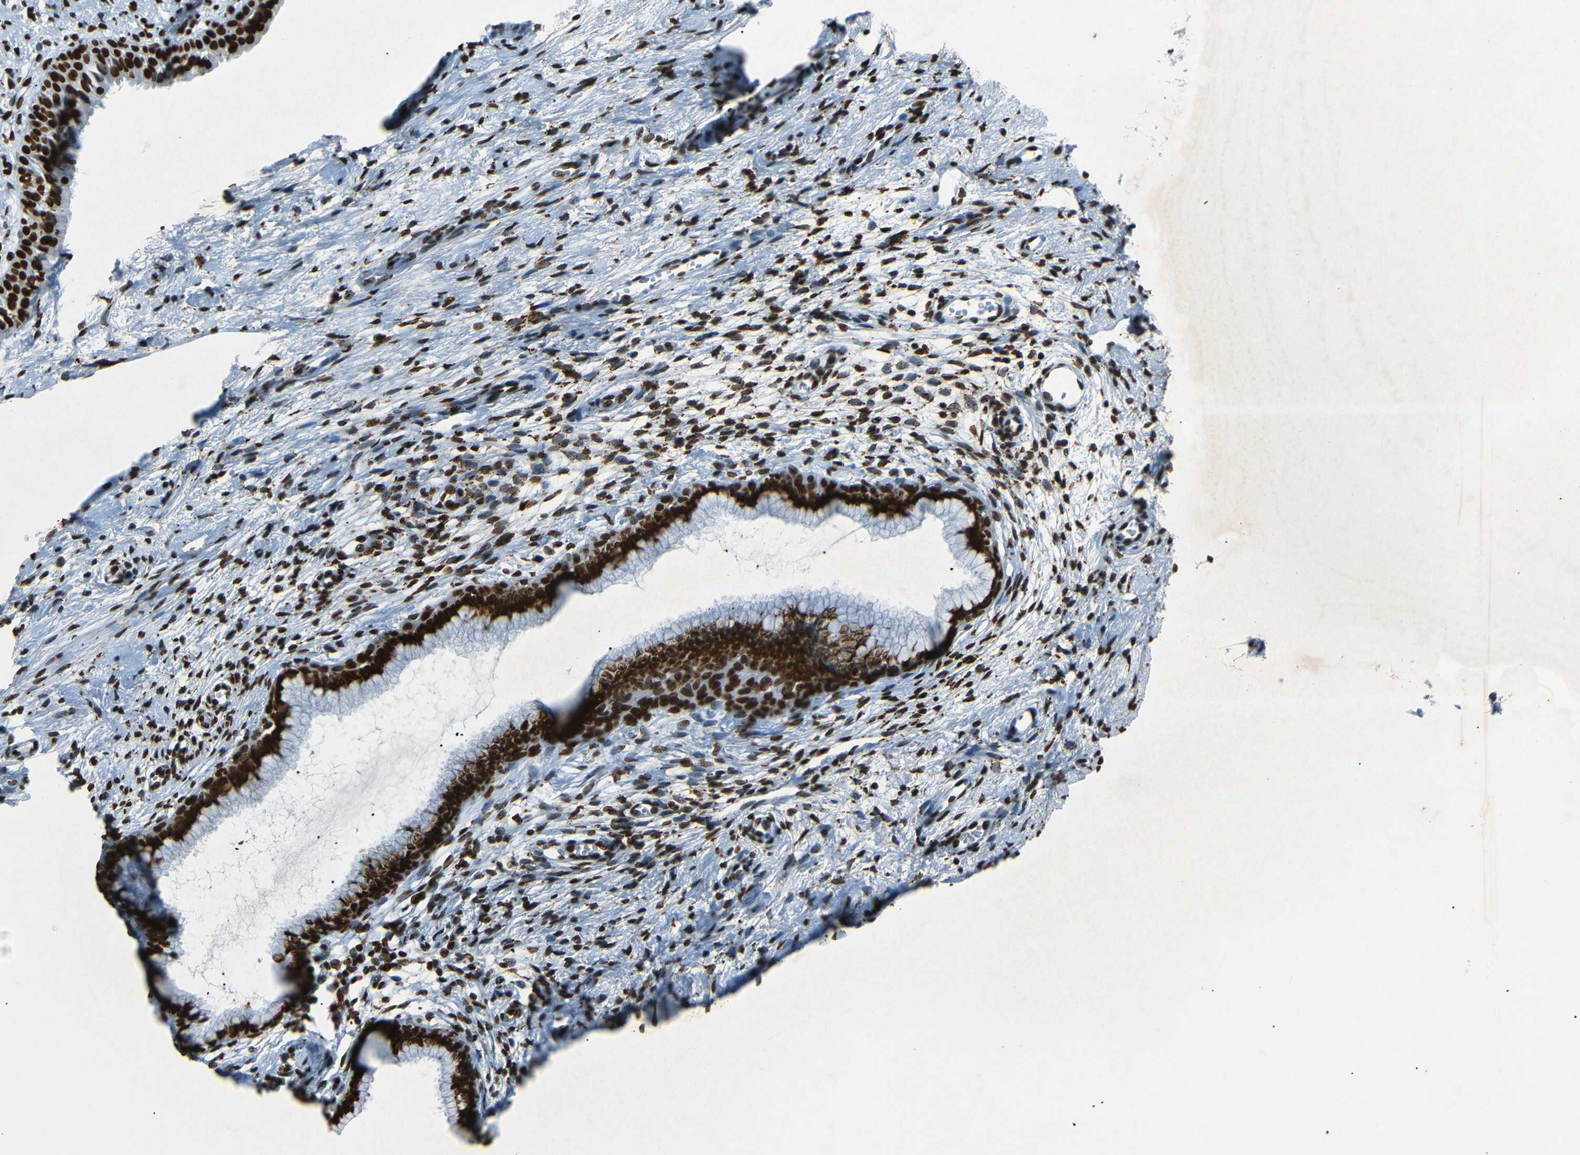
{"staining": {"intensity": "strong", "quantity": ">75%", "location": "nuclear"}, "tissue": "cervix", "cell_type": "Glandular cells", "image_type": "normal", "snomed": [{"axis": "morphology", "description": "Normal tissue, NOS"}, {"axis": "topography", "description": "Cervix"}], "caption": "Immunohistochemical staining of benign cervix demonstrates strong nuclear protein positivity in approximately >75% of glandular cells. Immunohistochemistry stains the protein of interest in brown and the nuclei are stained blue.", "gene": "HMGN1", "patient": {"sex": "female", "age": 65}}